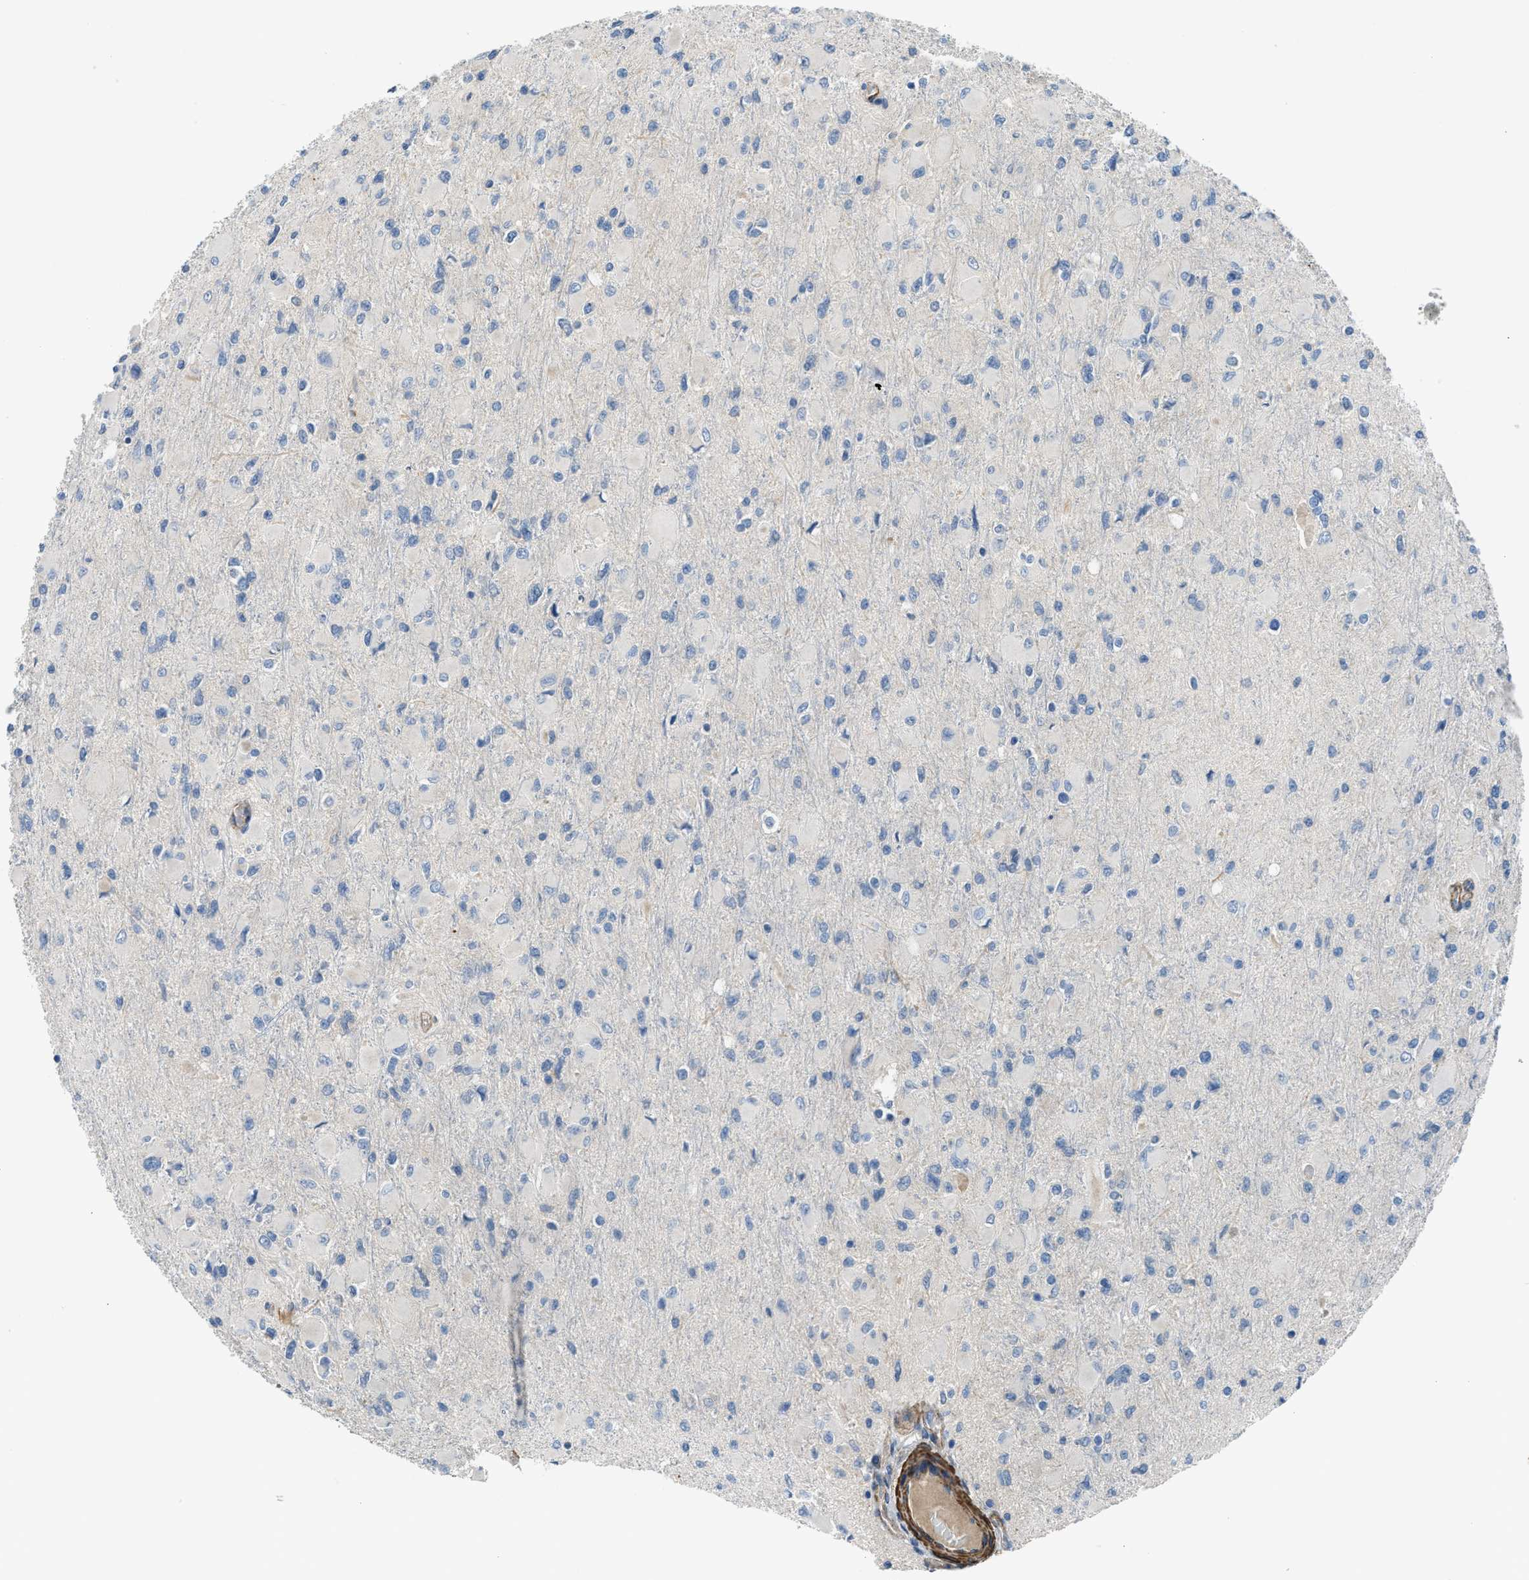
{"staining": {"intensity": "negative", "quantity": "none", "location": "none"}, "tissue": "glioma", "cell_type": "Tumor cells", "image_type": "cancer", "snomed": [{"axis": "morphology", "description": "Glioma, malignant, High grade"}, {"axis": "topography", "description": "Cerebral cortex"}], "caption": "This image is of malignant high-grade glioma stained with immunohistochemistry to label a protein in brown with the nuclei are counter-stained blue. There is no expression in tumor cells. (DAB immunohistochemistry (IHC) with hematoxylin counter stain).", "gene": "BMPR1A", "patient": {"sex": "female", "age": 36}}